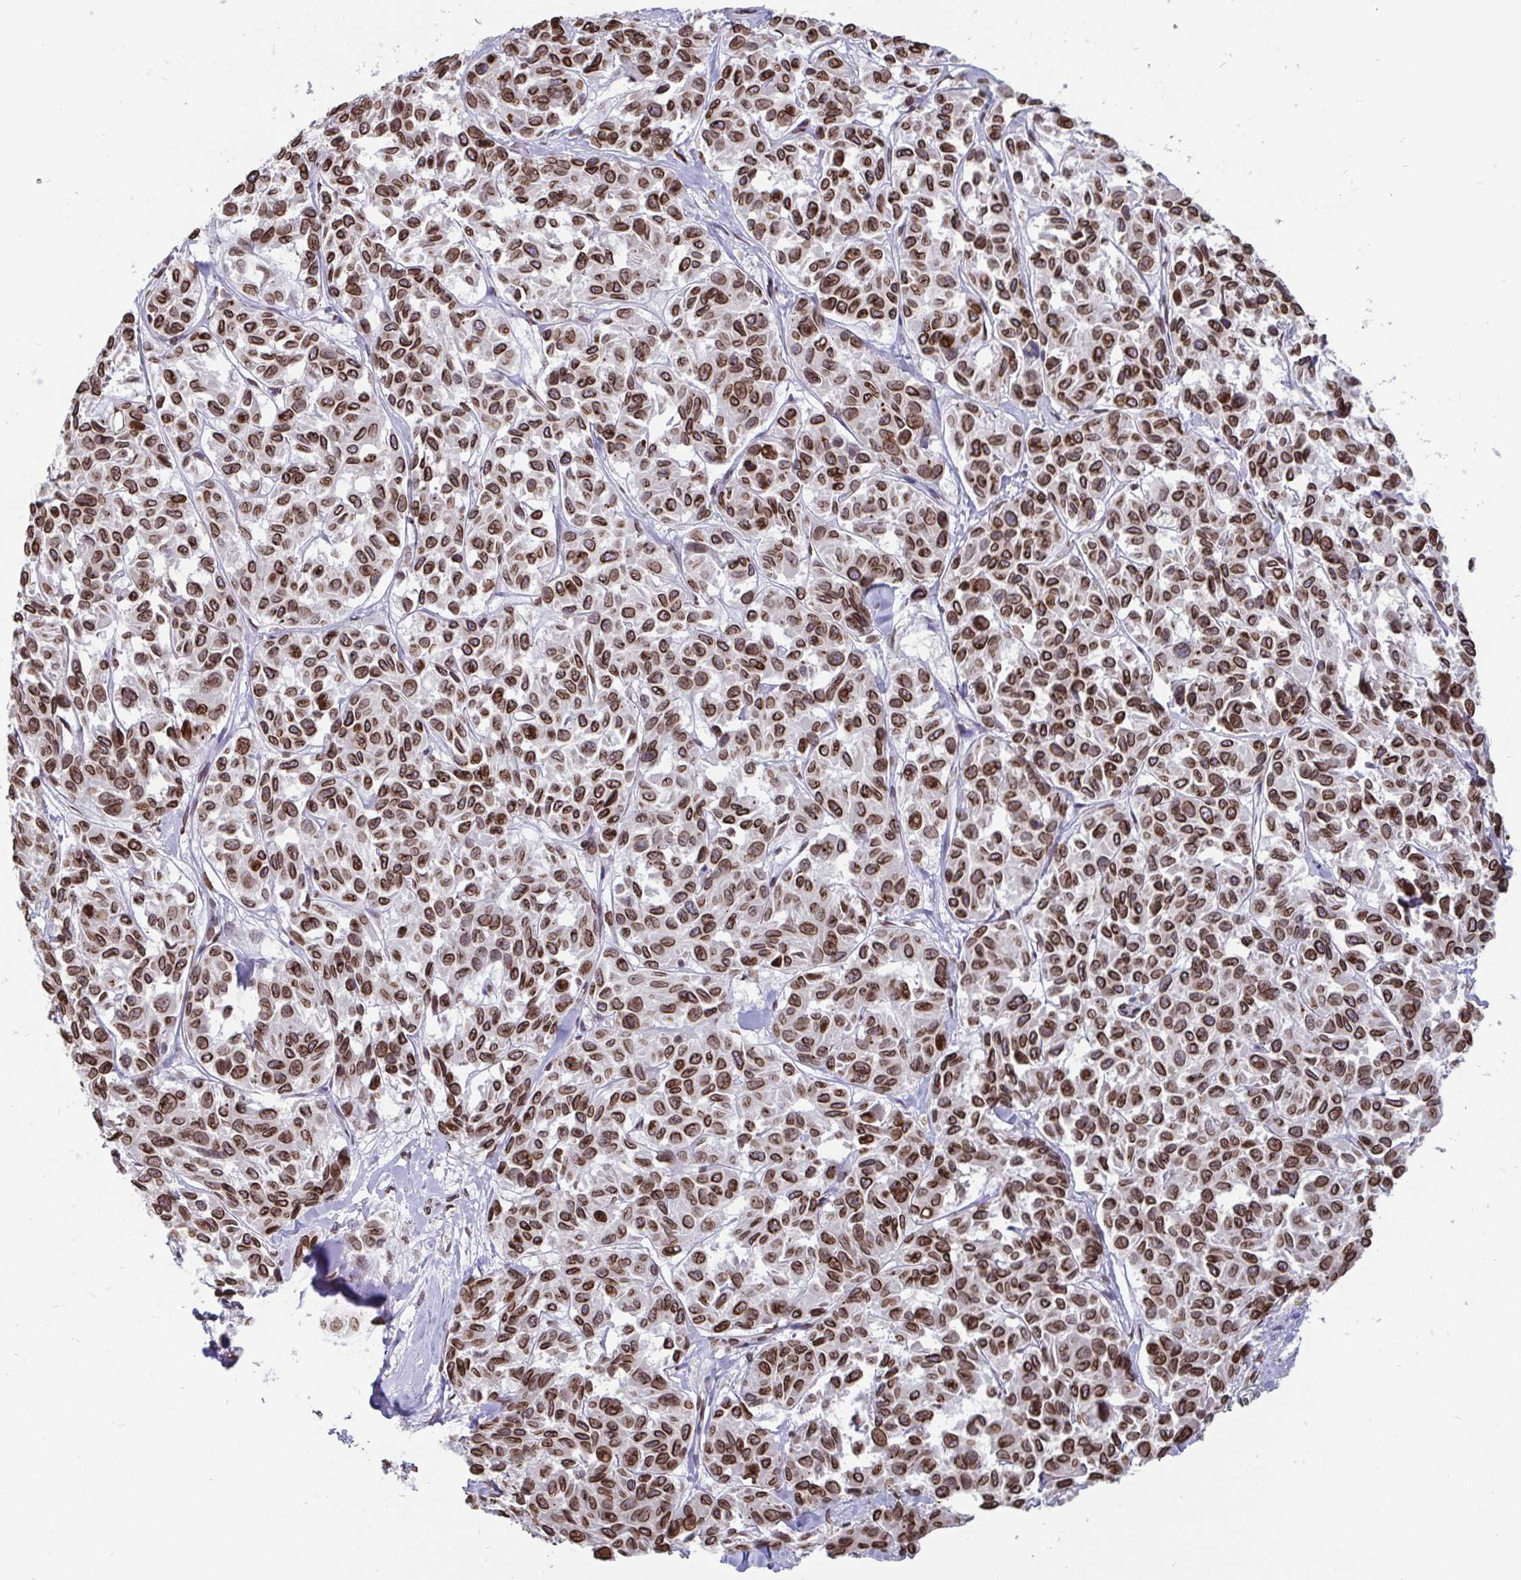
{"staining": {"intensity": "strong", "quantity": ">75%", "location": "cytoplasmic/membranous,nuclear"}, "tissue": "melanoma", "cell_type": "Tumor cells", "image_type": "cancer", "snomed": [{"axis": "morphology", "description": "Malignant melanoma, NOS"}, {"axis": "topography", "description": "Skin"}], "caption": "Melanoma stained with a brown dye displays strong cytoplasmic/membranous and nuclear positive positivity in approximately >75% of tumor cells.", "gene": "EMD", "patient": {"sex": "female", "age": 66}}